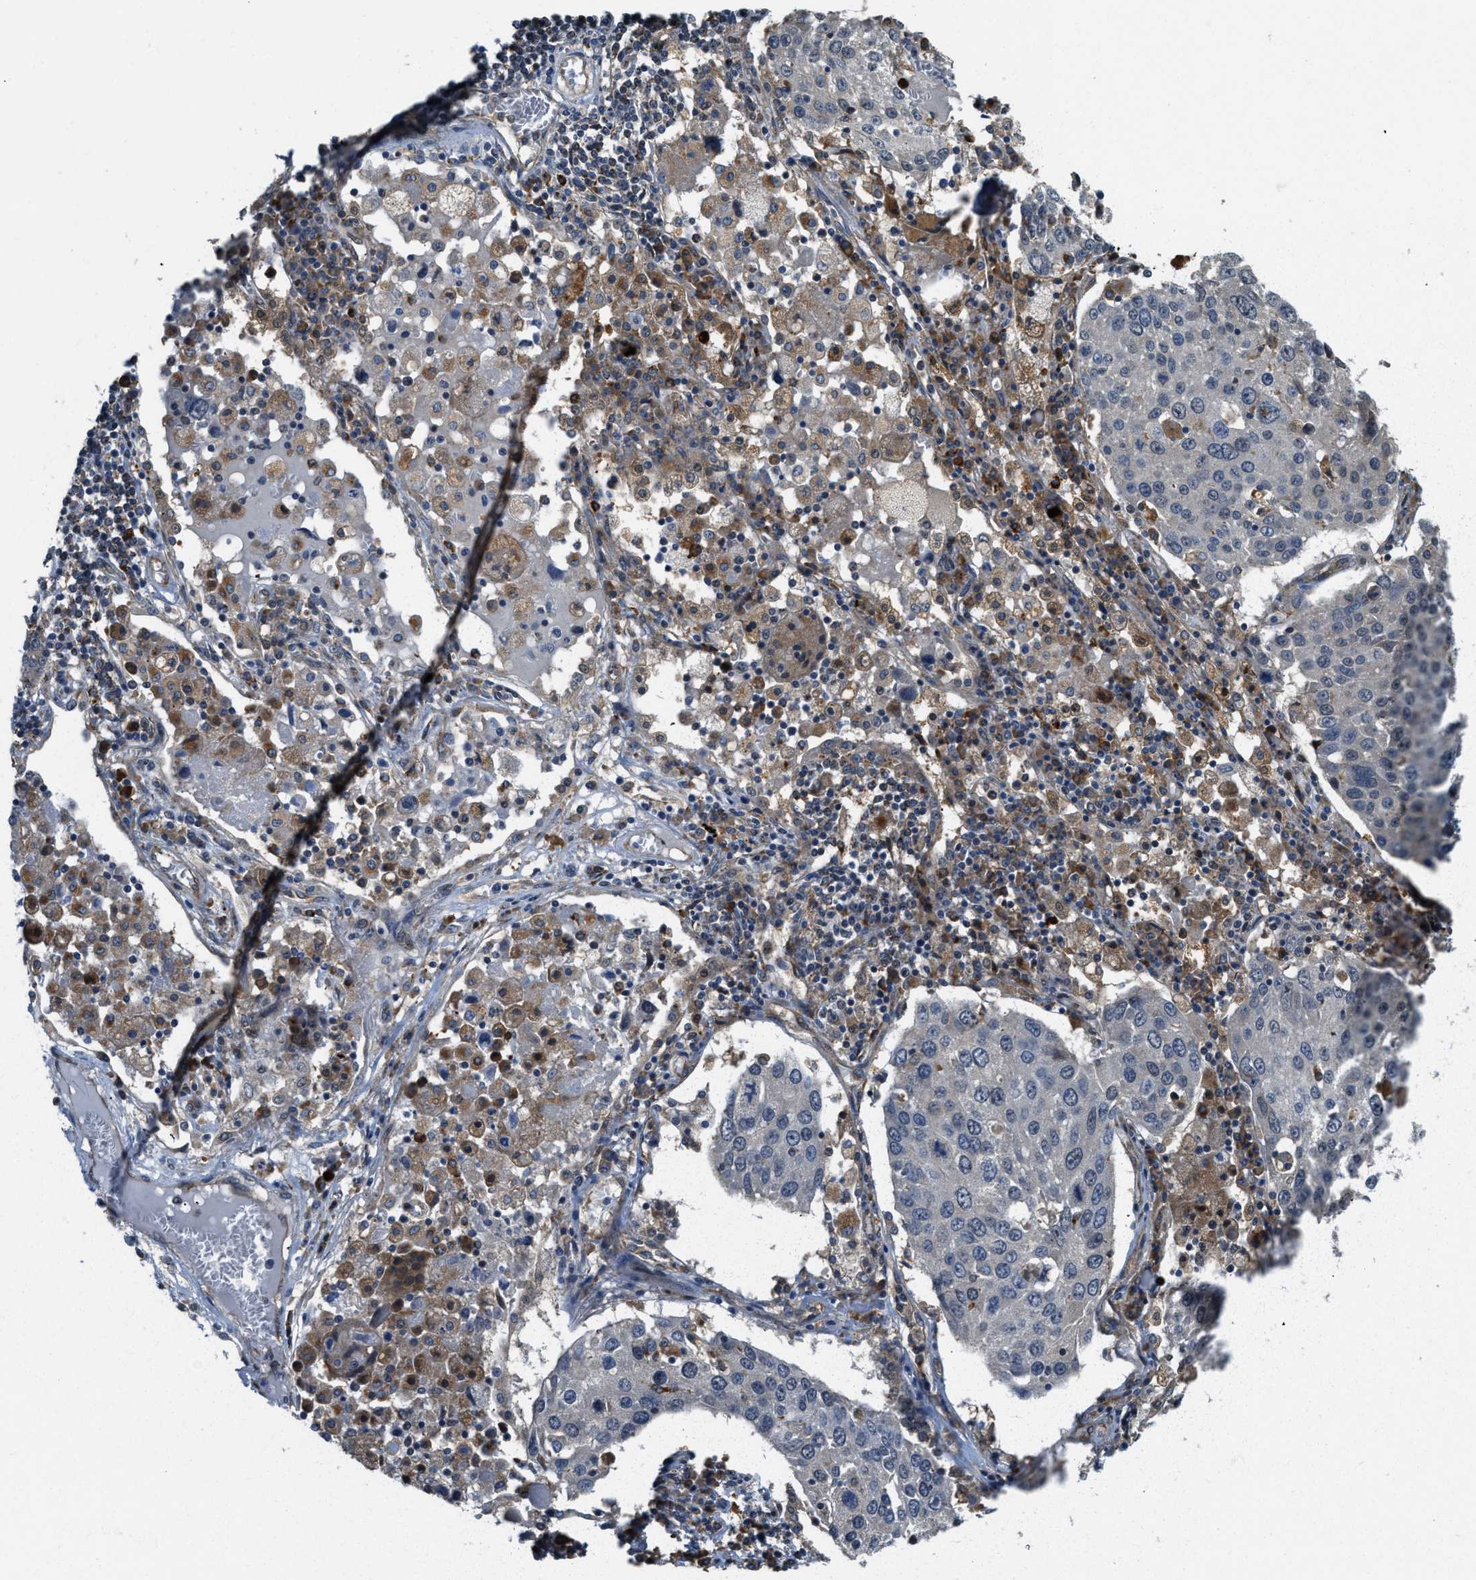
{"staining": {"intensity": "negative", "quantity": "none", "location": "none"}, "tissue": "lung cancer", "cell_type": "Tumor cells", "image_type": "cancer", "snomed": [{"axis": "morphology", "description": "Squamous cell carcinoma, NOS"}, {"axis": "topography", "description": "Lung"}], "caption": "An IHC photomicrograph of lung cancer (squamous cell carcinoma) is shown. There is no staining in tumor cells of lung cancer (squamous cell carcinoma).", "gene": "STARD3NL", "patient": {"sex": "male", "age": 65}}